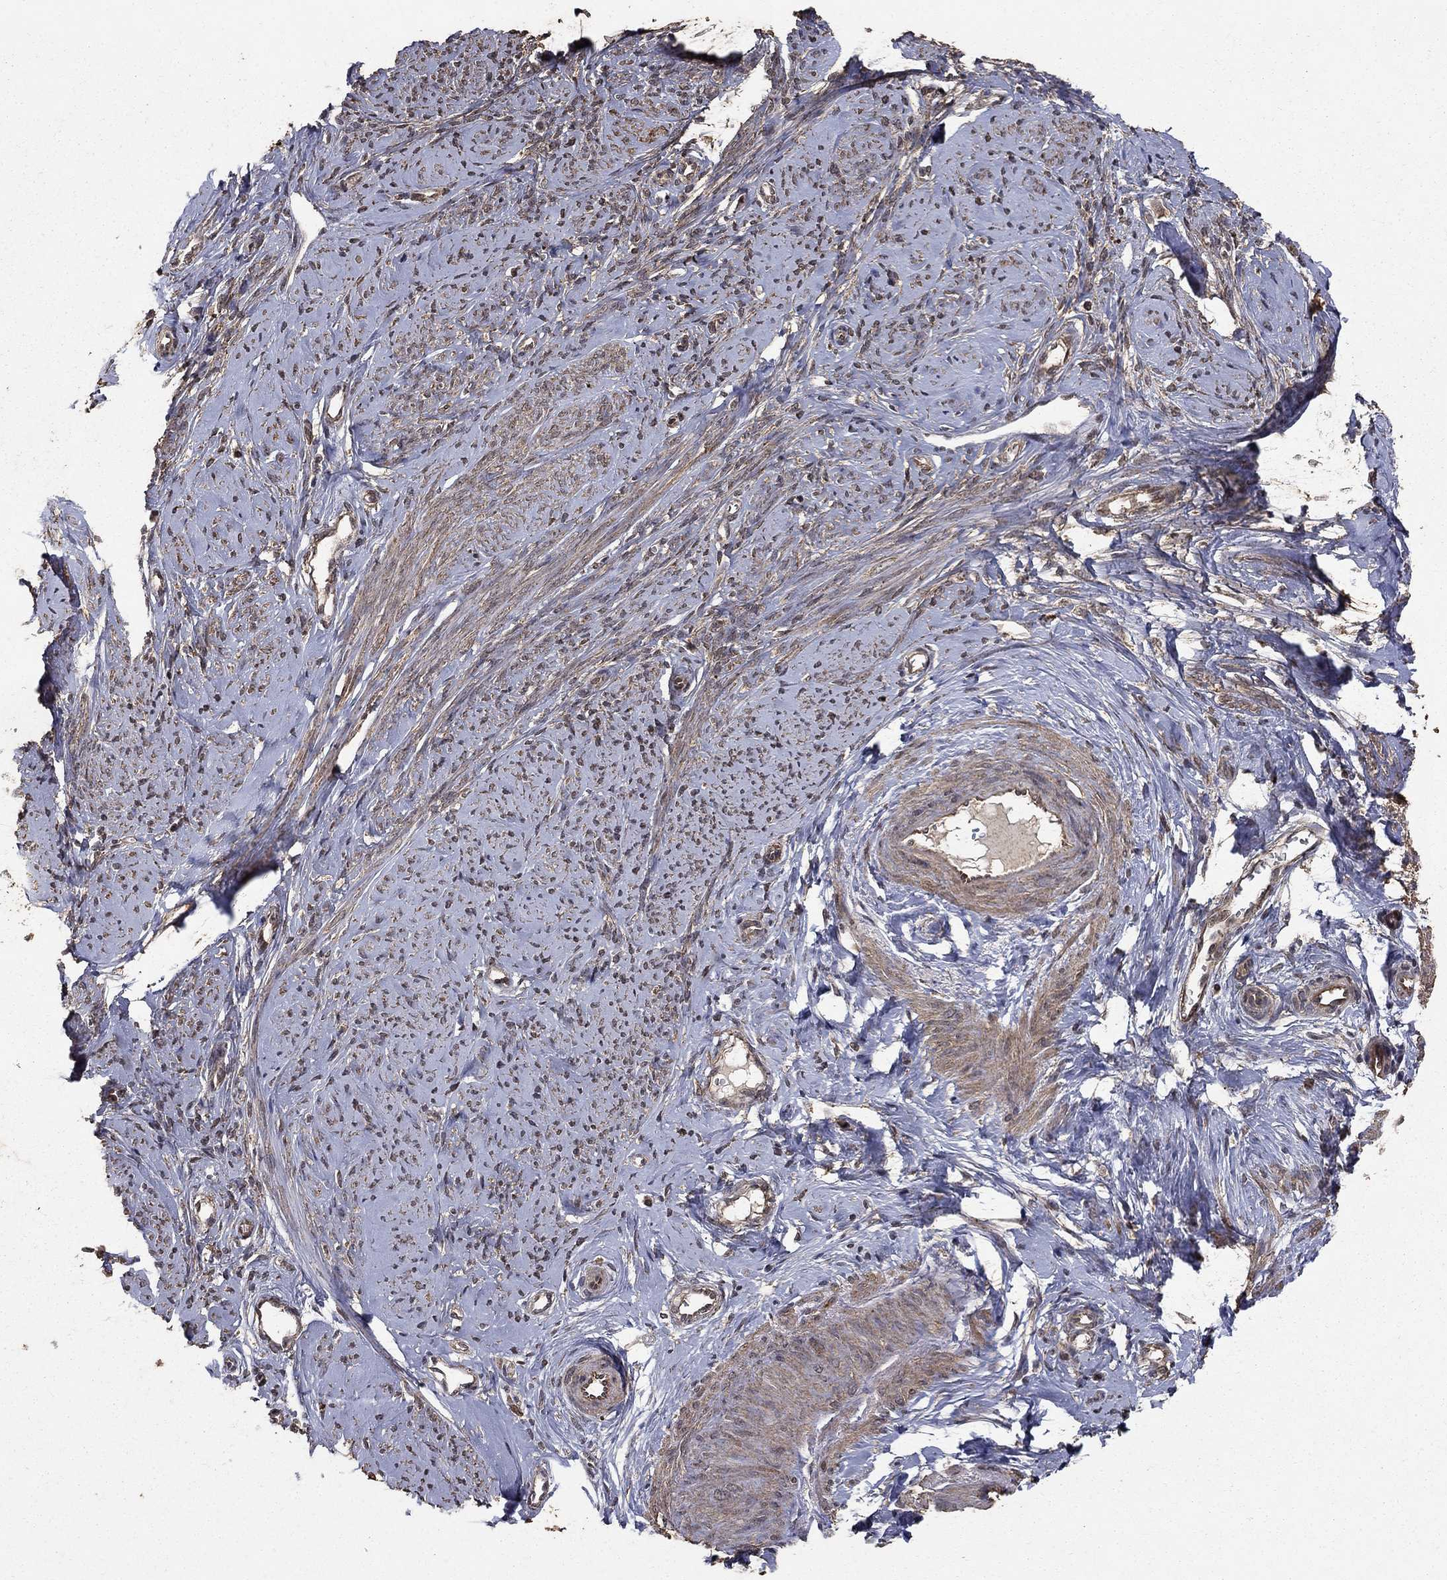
{"staining": {"intensity": "moderate", "quantity": ">75%", "location": "cytoplasmic/membranous"}, "tissue": "smooth muscle", "cell_type": "Smooth muscle cells", "image_type": "normal", "snomed": [{"axis": "morphology", "description": "Normal tissue, NOS"}, {"axis": "topography", "description": "Smooth muscle"}], "caption": "Immunohistochemical staining of unremarkable human smooth muscle exhibits medium levels of moderate cytoplasmic/membranous expression in approximately >75% of smooth muscle cells. (brown staining indicates protein expression, while blue staining denotes nuclei).", "gene": "PRDM1", "patient": {"sex": "female", "age": 48}}